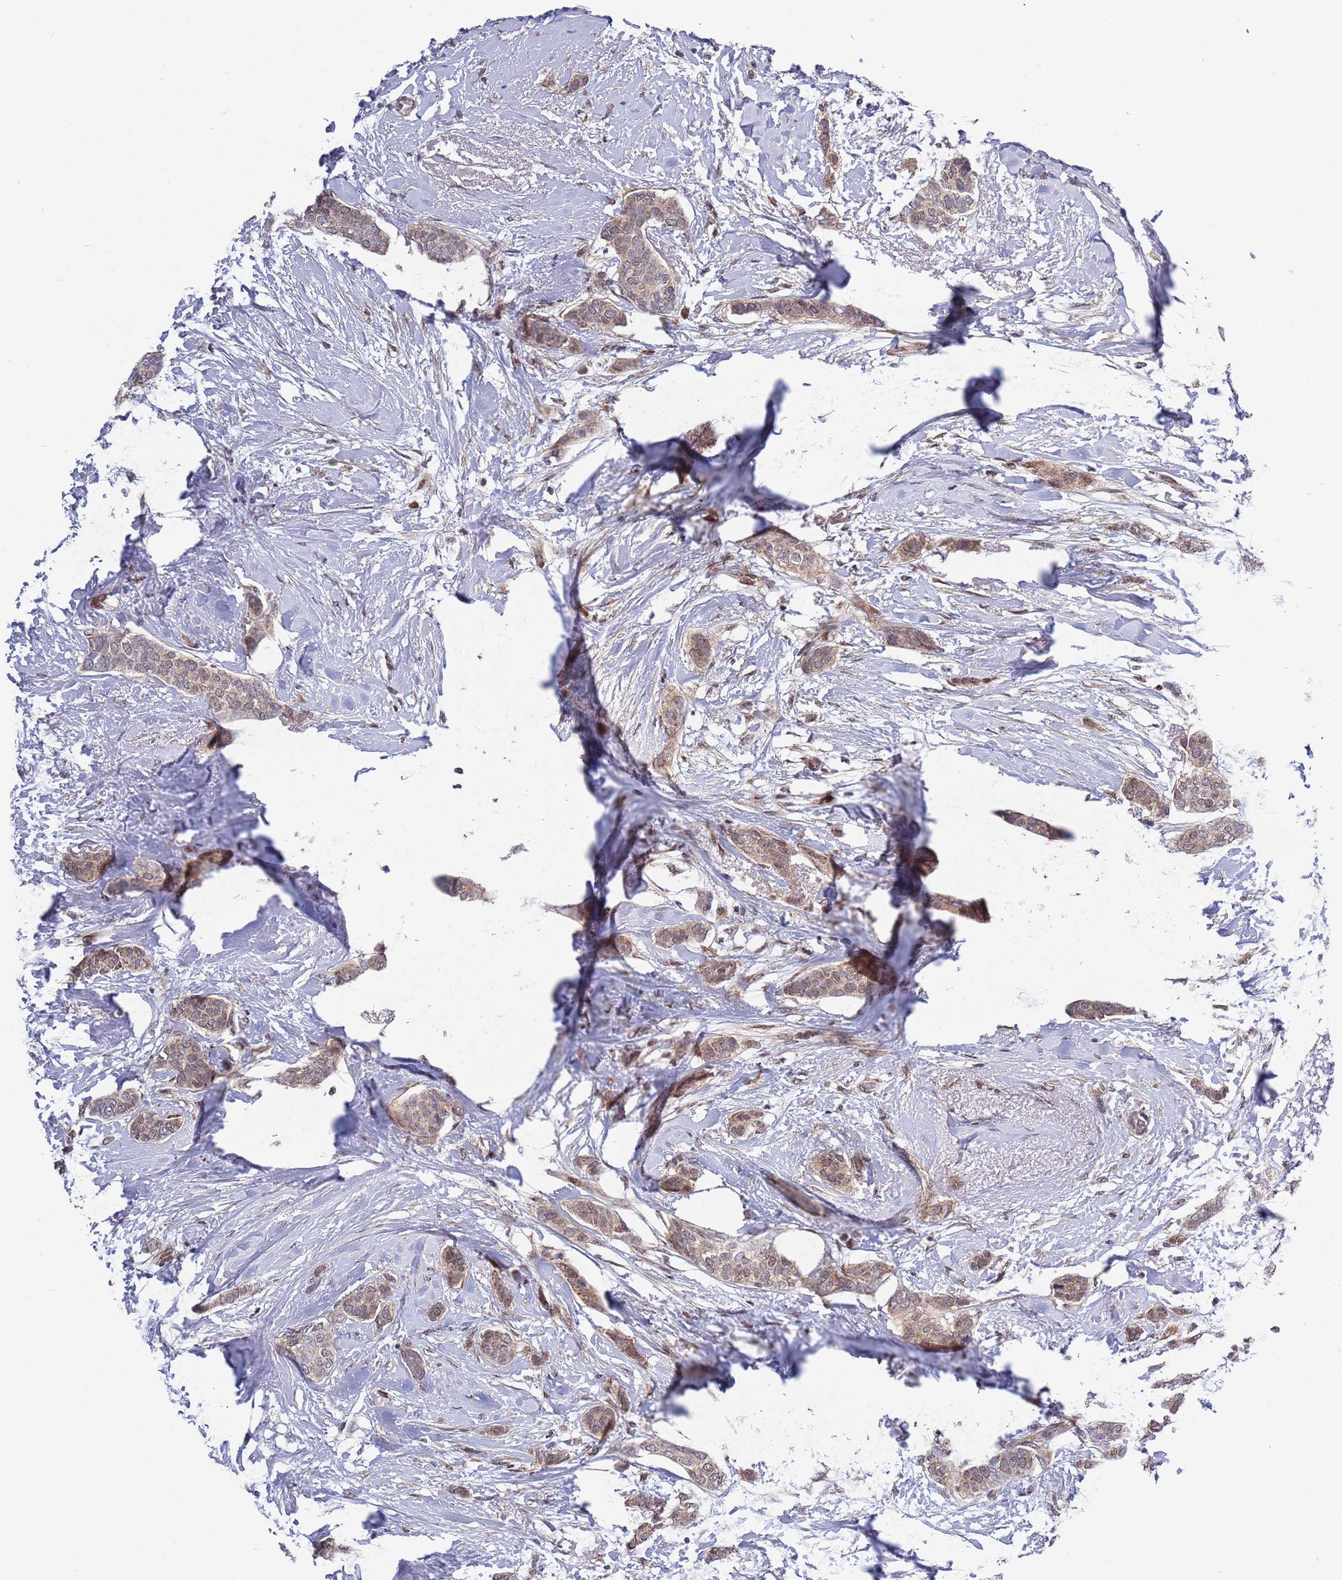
{"staining": {"intensity": "weak", "quantity": ">75%", "location": "cytoplasmic/membranous"}, "tissue": "breast cancer", "cell_type": "Tumor cells", "image_type": "cancer", "snomed": [{"axis": "morphology", "description": "Duct carcinoma"}, {"axis": "topography", "description": "Breast"}], "caption": "IHC of human intraductal carcinoma (breast) exhibits low levels of weak cytoplasmic/membranous positivity in approximately >75% of tumor cells. The staining was performed using DAB (3,3'-diaminobenzidine), with brown indicating positive protein expression. Nuclei are stained blue with hematoxylin.", "gene": "TBX10", "patient": {"sex": "female", "age": 72}}